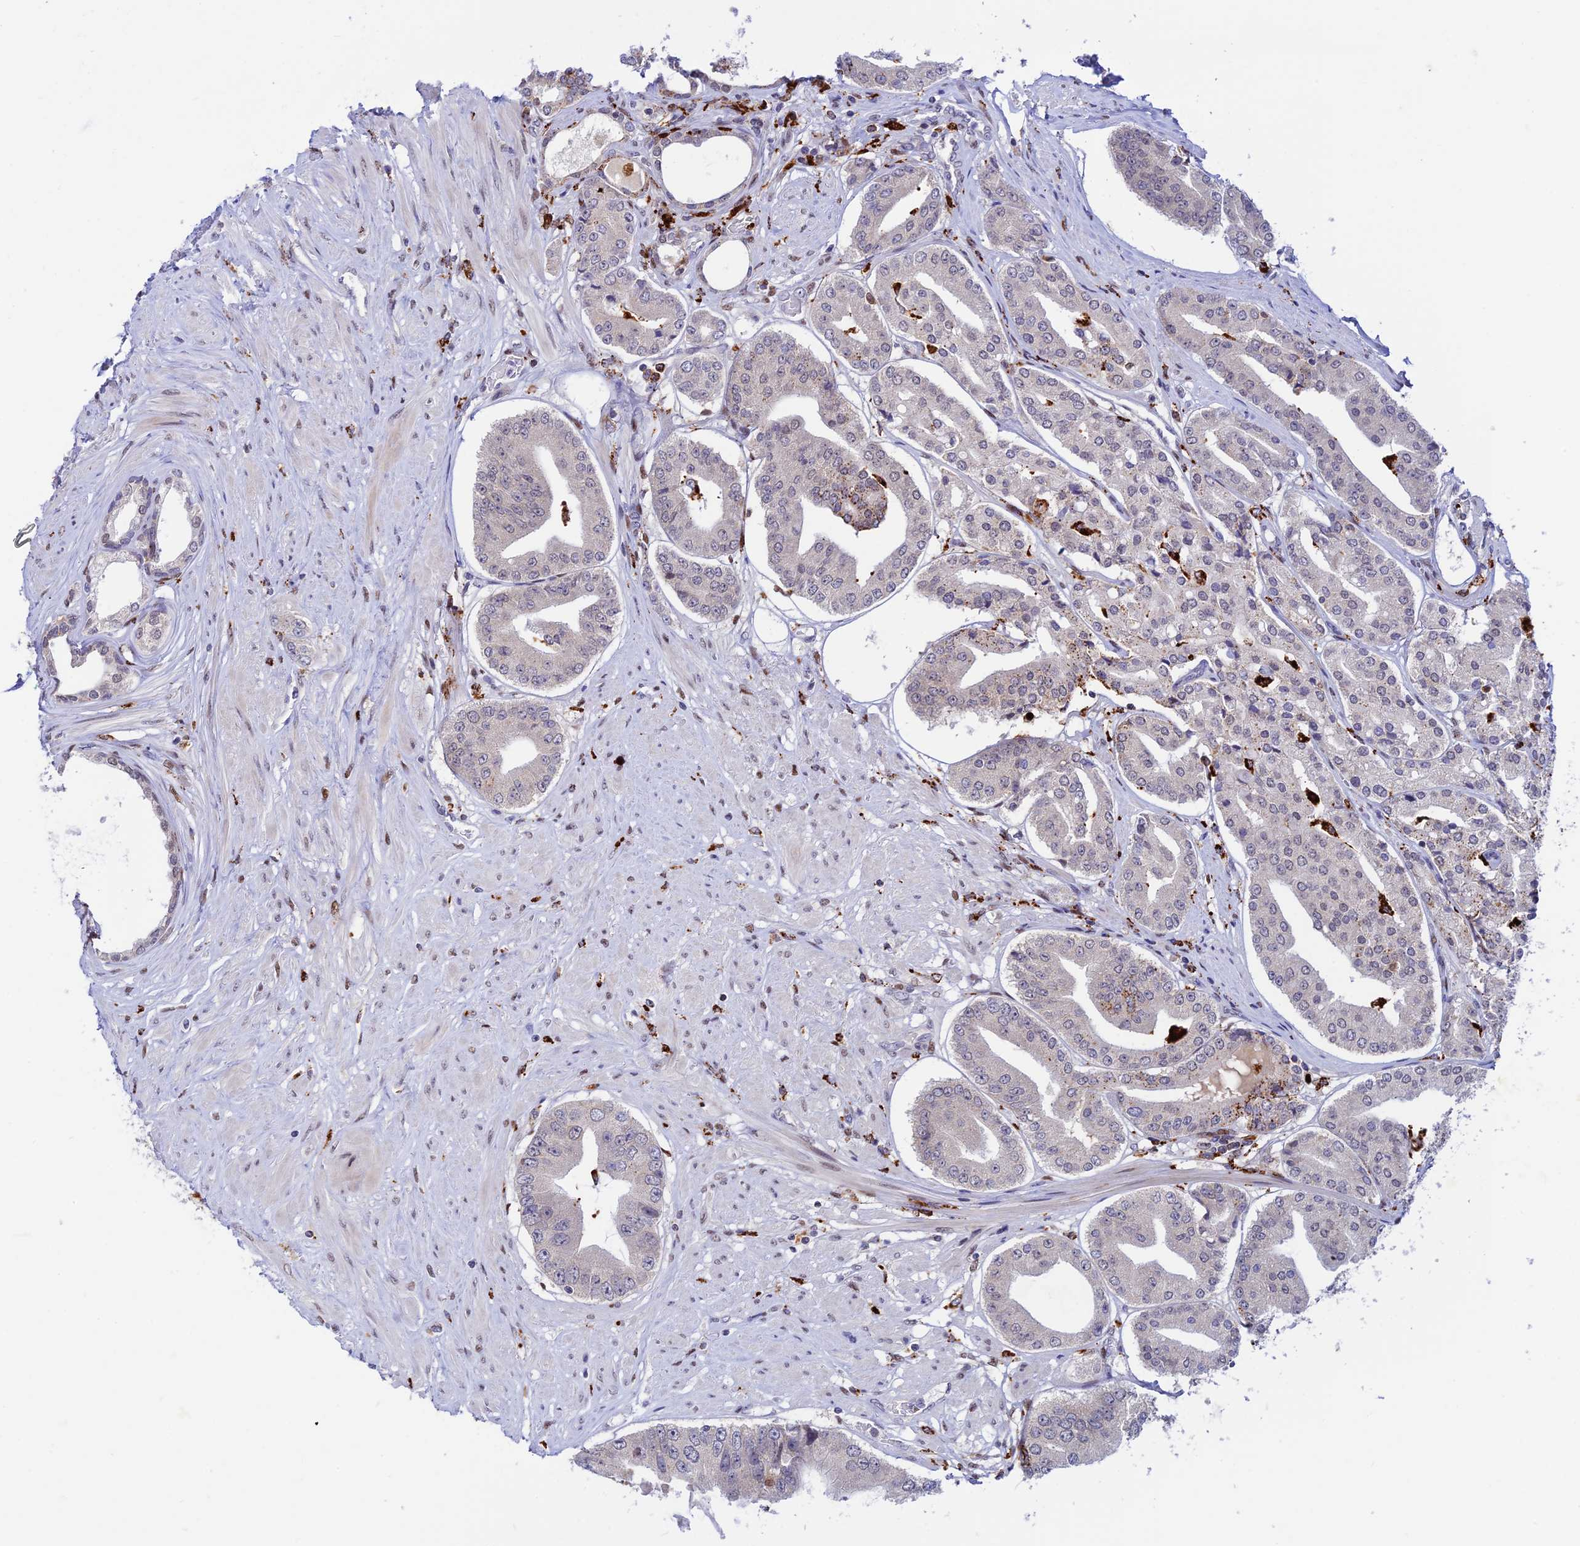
{"staining": {"intensity": "negative", "quantity": "none", "location": "none"}, "tissue": "prostate cancer", "cell_type": "Tumor cells", "image_type": "cancer", "snomed": [{"axis": "morphology", "description": "Adenocarcinoma, High grade"}, {"axis": "topography", "description": "Prostate"}], "caption": "Protein analysis of high-grade adenocarcinoma (prostate) shows no significant positivity in tumor cells. Brightfield microscopy of IHC stained with DAB (brown) and hematoxylin (blue), captured at high magnification.", "gene": "HIC1", "patient": {"sex": "male", "age": 63}}